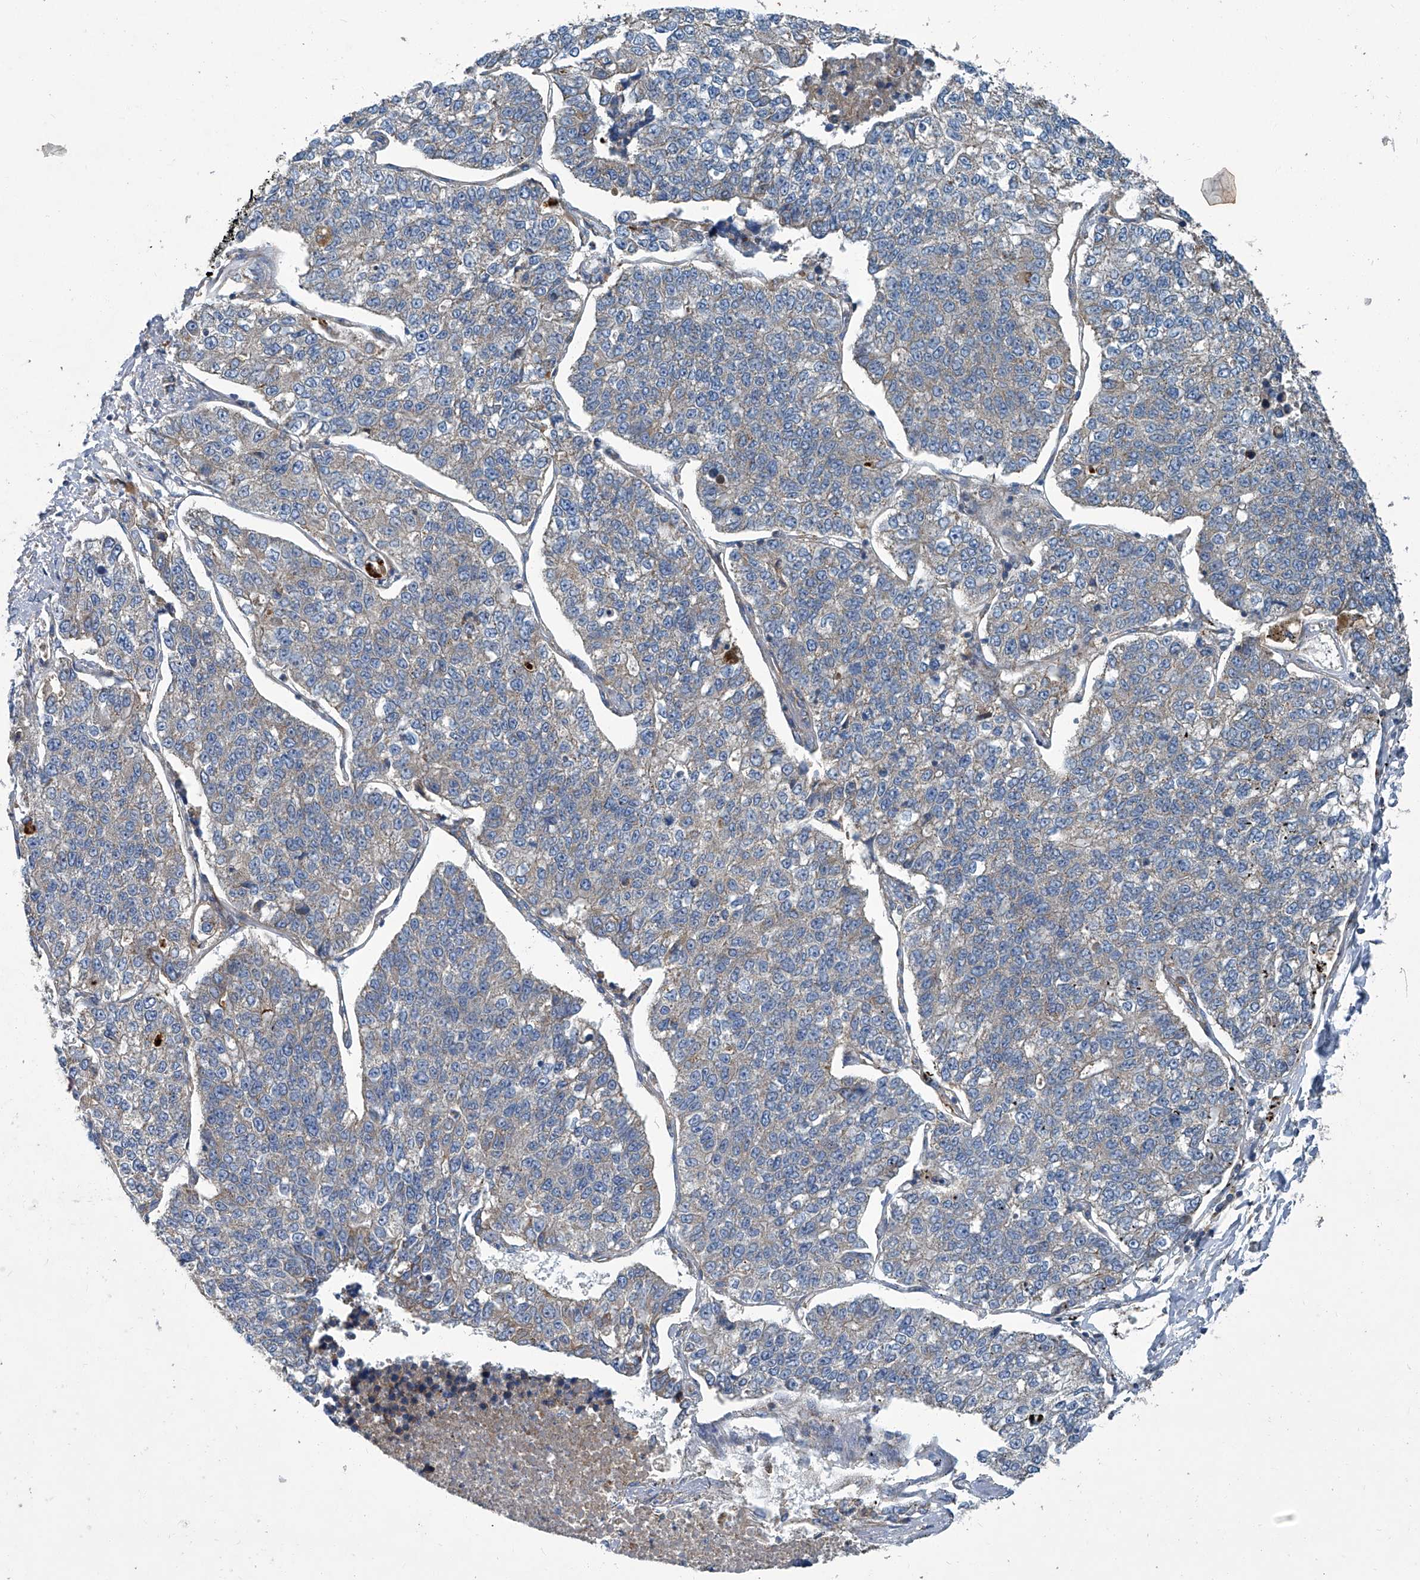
{"staining": {"intensity": "weak", "quantity": "<25%", "location": "cytoplasmic/membranous"}, "tissue": "lung cancer", "cell_type": "Tumor cells", "image_type": "cancer", "snomed": [{"axis": "morphology", "description": "Adenocarcinoma, NOS"}, {"axis": "topography", "description": "Lung"}], "caption": "Immunohistochemical staining of lung adenocarcinoma demonstrates no significant positivity in tumor cells.", "gene": "PIGH", "patient": {"sex": "male", "age": 49}}